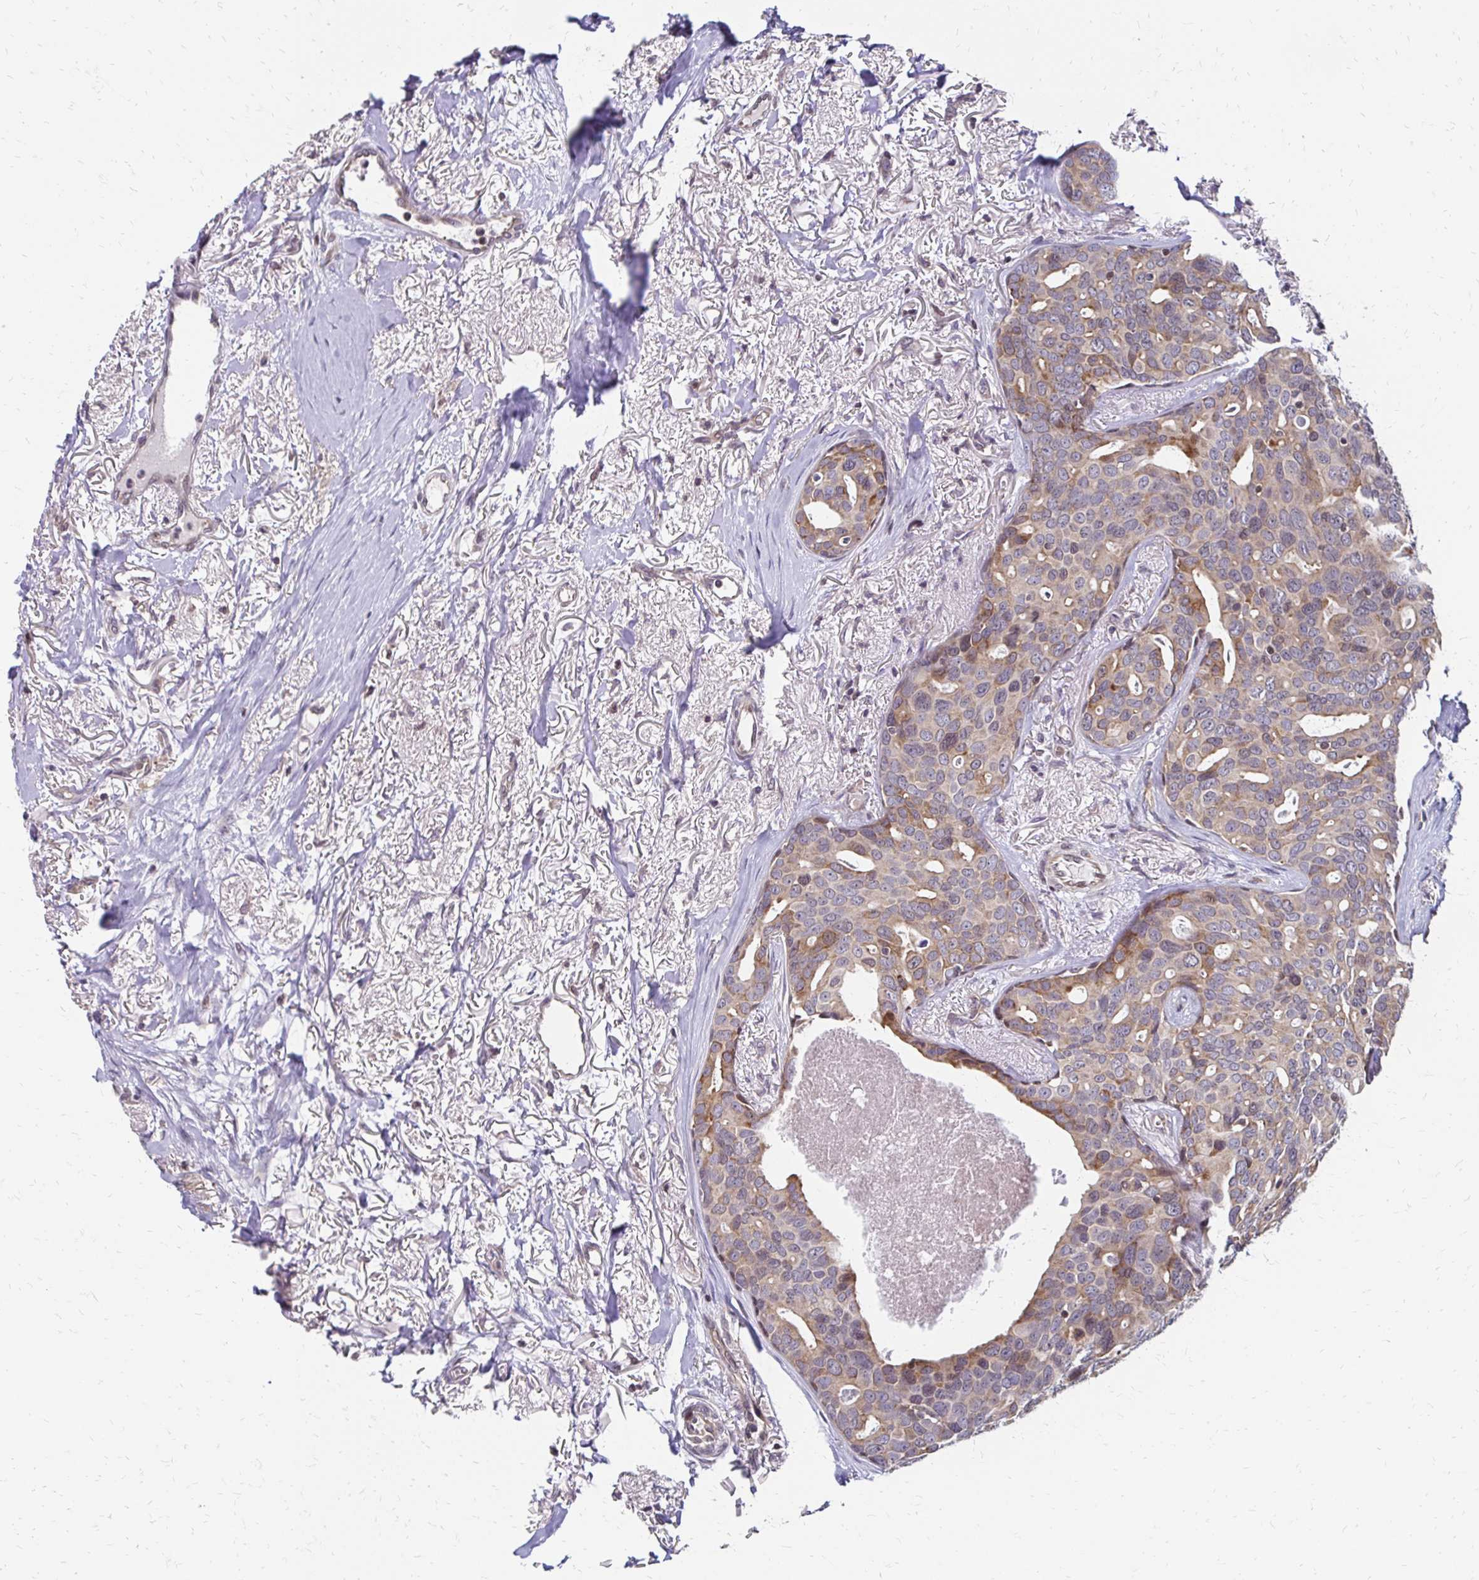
{"staining": {"intensity": "weak", "quantity": "<25%", "location": "cytoplasmic/membranous"}, "tissue": "breast cancer", "cell_type": "Tumor cells", "image_type": "cancer", "snomed": [{"axis": "morphology", "description": "Duct carcinoma"}, {"axis": "topography", "description": "Breast"}], "caption": "Image shows no significant protein expression in tumor cells of breast invasive ductal carcinoma.", "gene": "CBX7", "patient": {"sex": "female", "age": 54}}